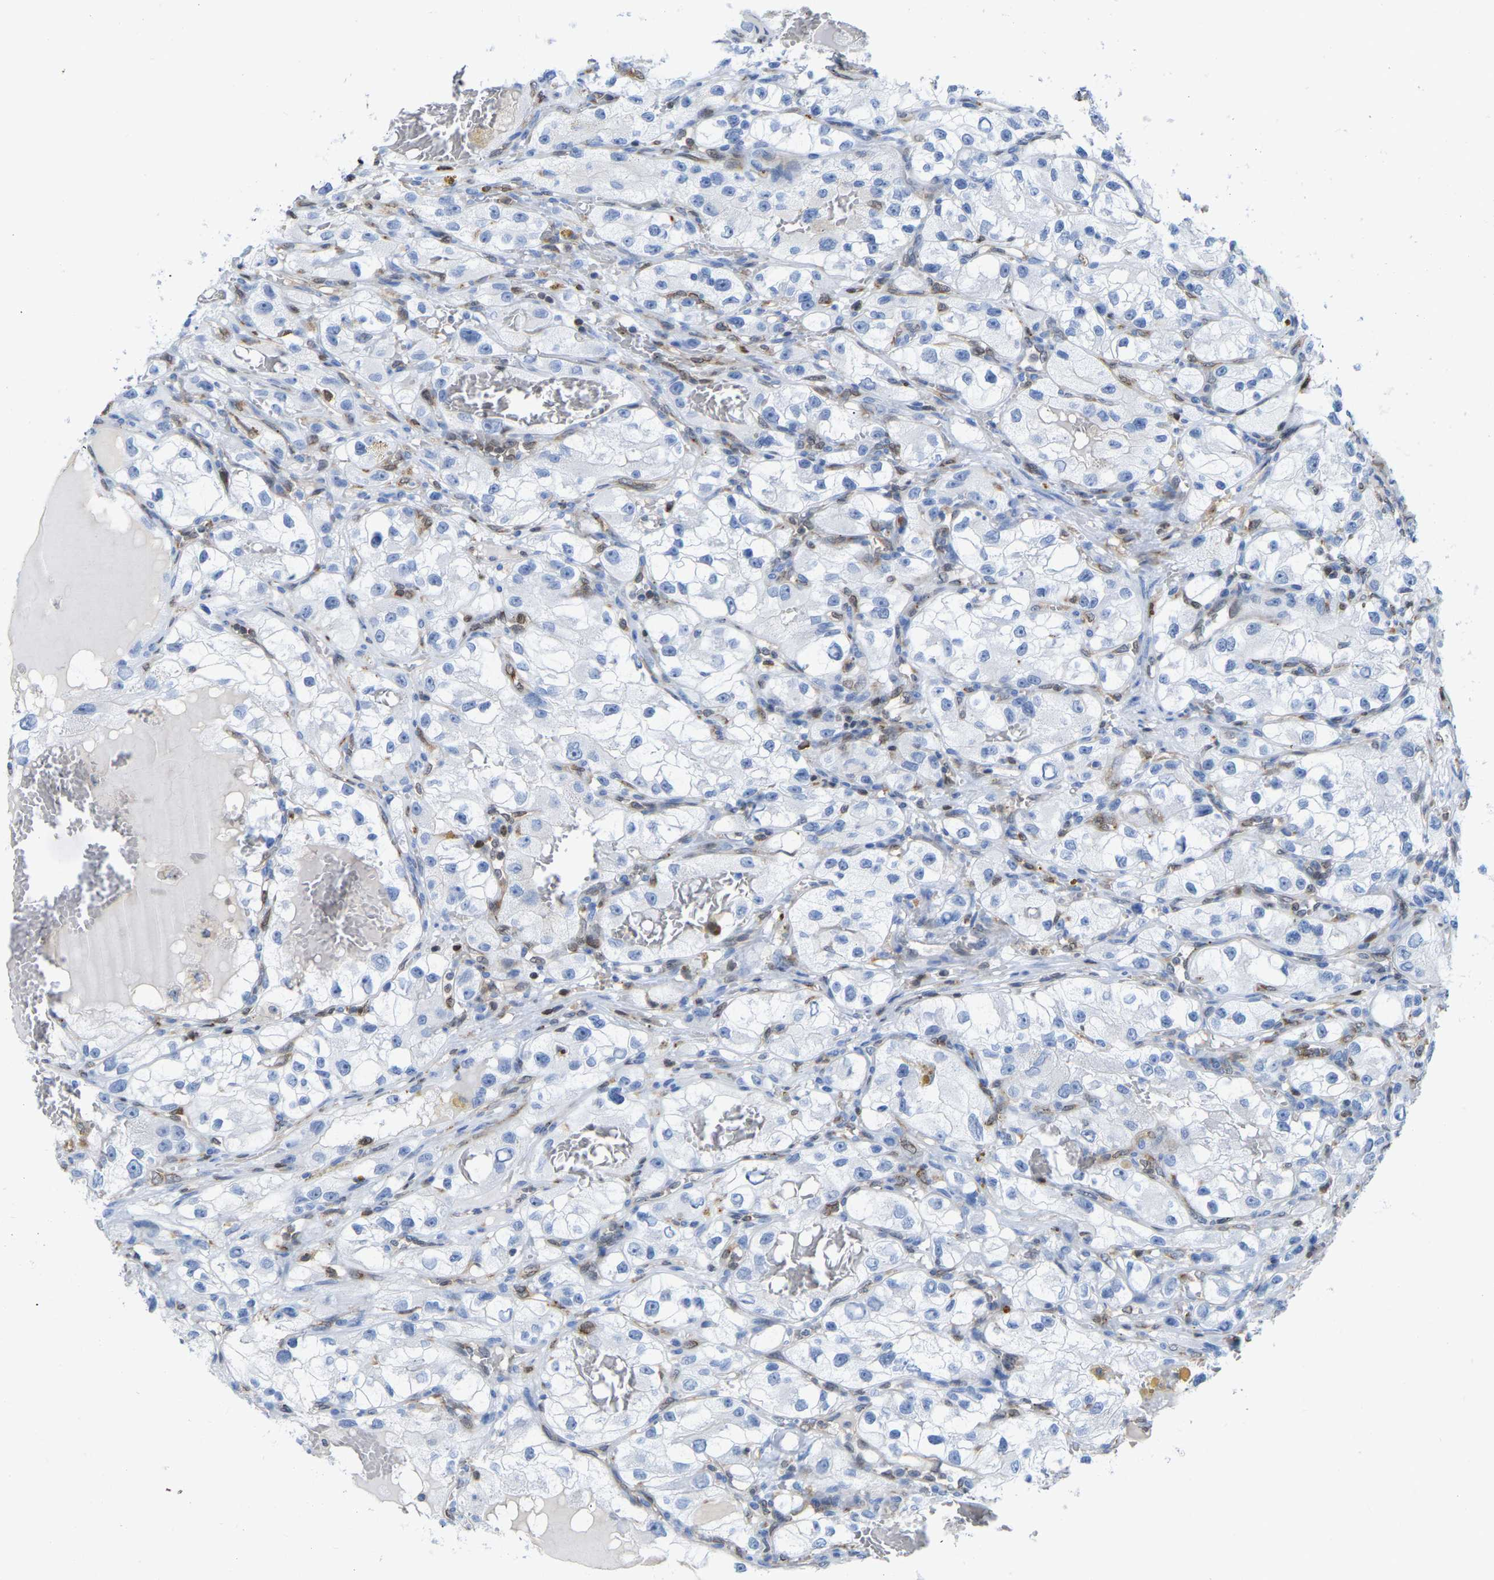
{"staining": {"intensity": "negative", "quantity": "none", "location": "none"}, "tissue": "renal cancer", "cell_type": "Tumor cells", "image_type": "cancer", "snomed": [{"axis": "morphology", "description": "Adenocarcinoma, NOS"}, {"axis": "topography", "description": "Kidney"}], "caption": "Human renal cancer stained for a protein using IHC demonstrates no staining in tumor cells.", "gene": "GIMAP4", "patient": {"sex": "female", "age": 57}}